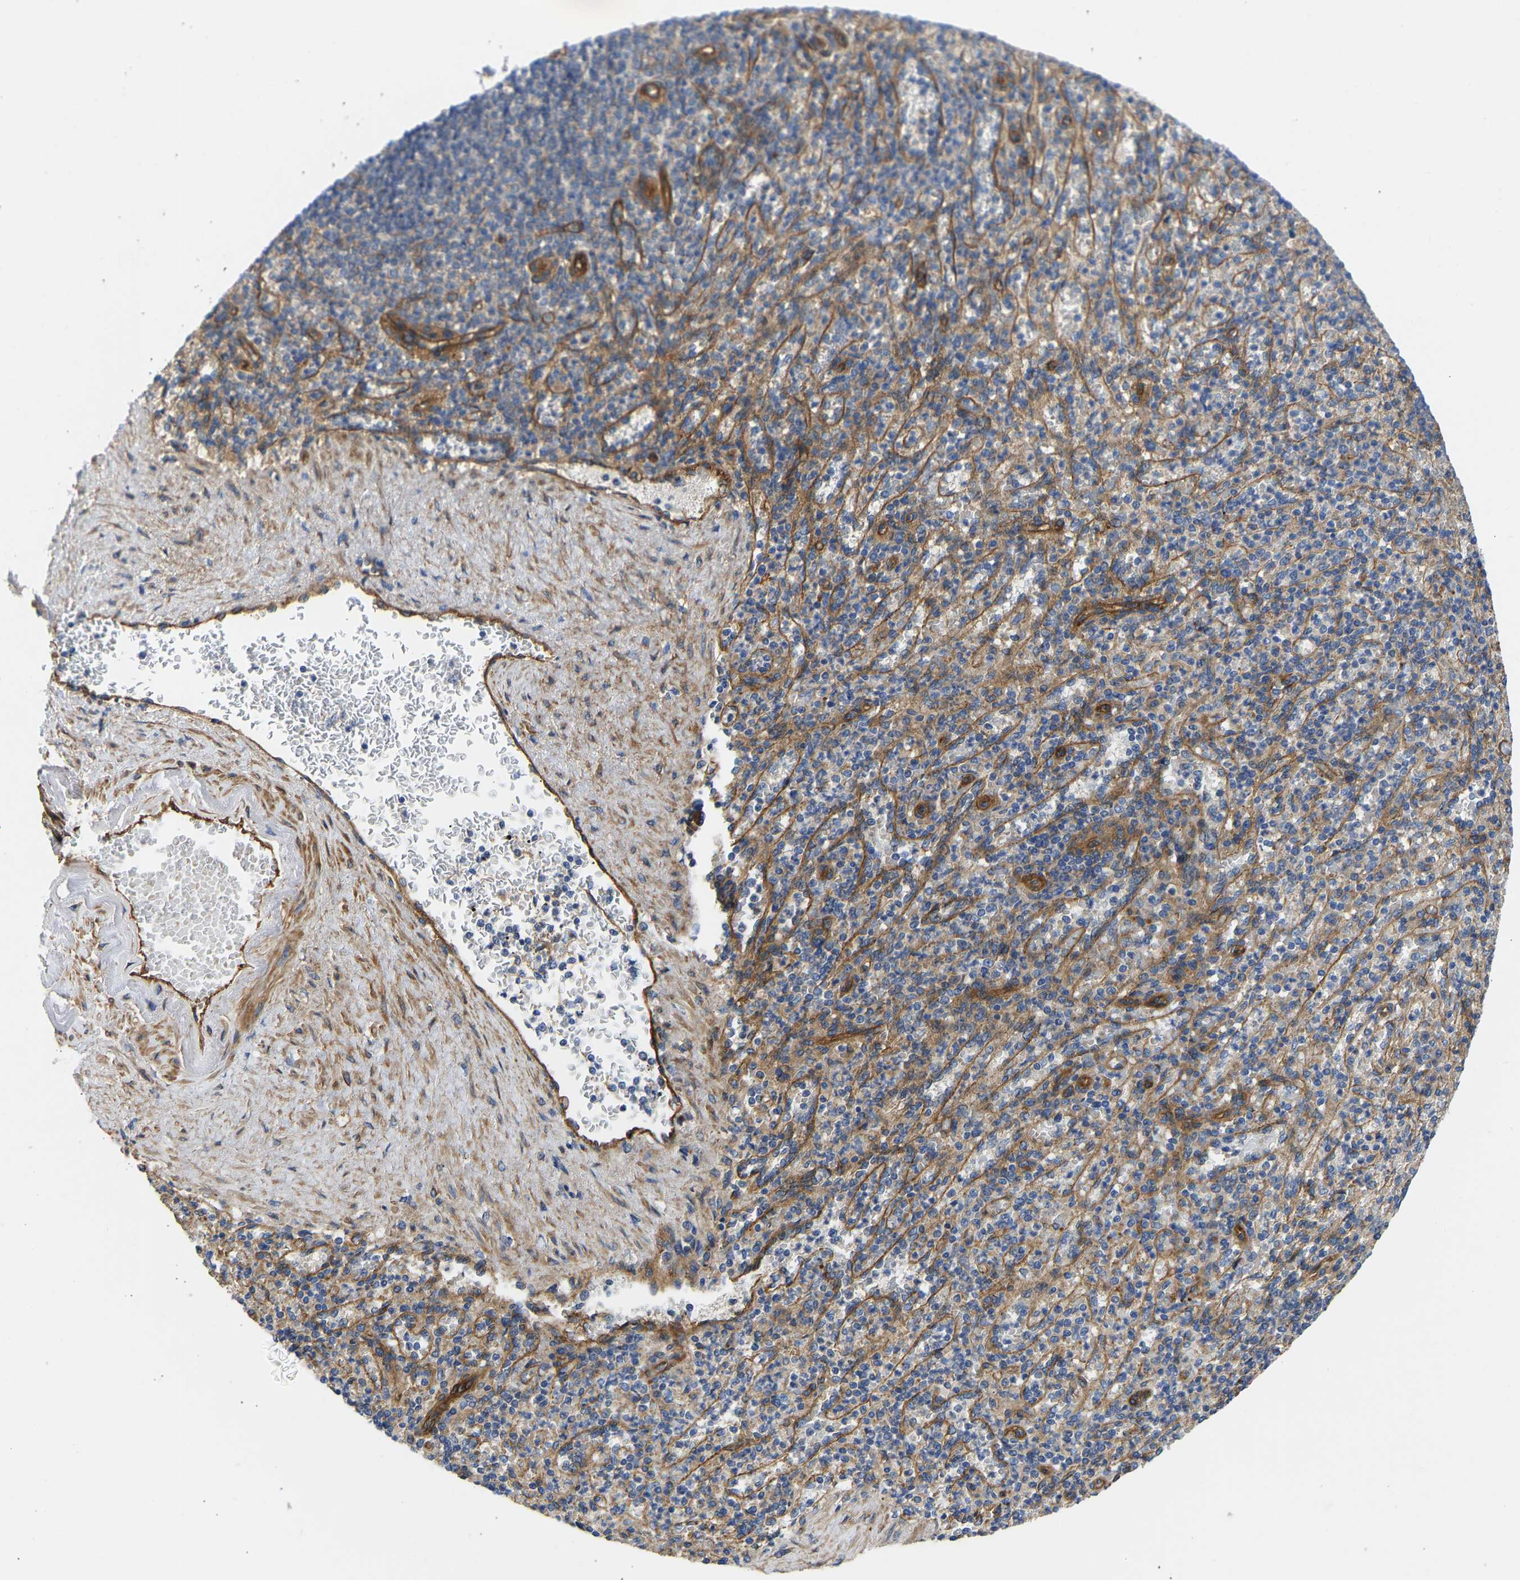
{"staining": {"intensity": "moderate", "quantity": "<25%", "location": "cytoplasmic/membranous"}, "tissue": "spleen", "cell_type": "Cells in red pulp", "image_type": "normal", "snomed": [{"axis": "morphology", "description": "Normal tissue, NOS"}, {"axis": "topography", "description": "Spleen"}], "caption": "Moderate cytoplasmic/membranous expression for a protein is present in about <25% of cells in red pulp of unremarkable spleen using immunohistochemistry (IHC).", "gene": "MYO1C", "patient": {"sex": "female", "age": 74}}